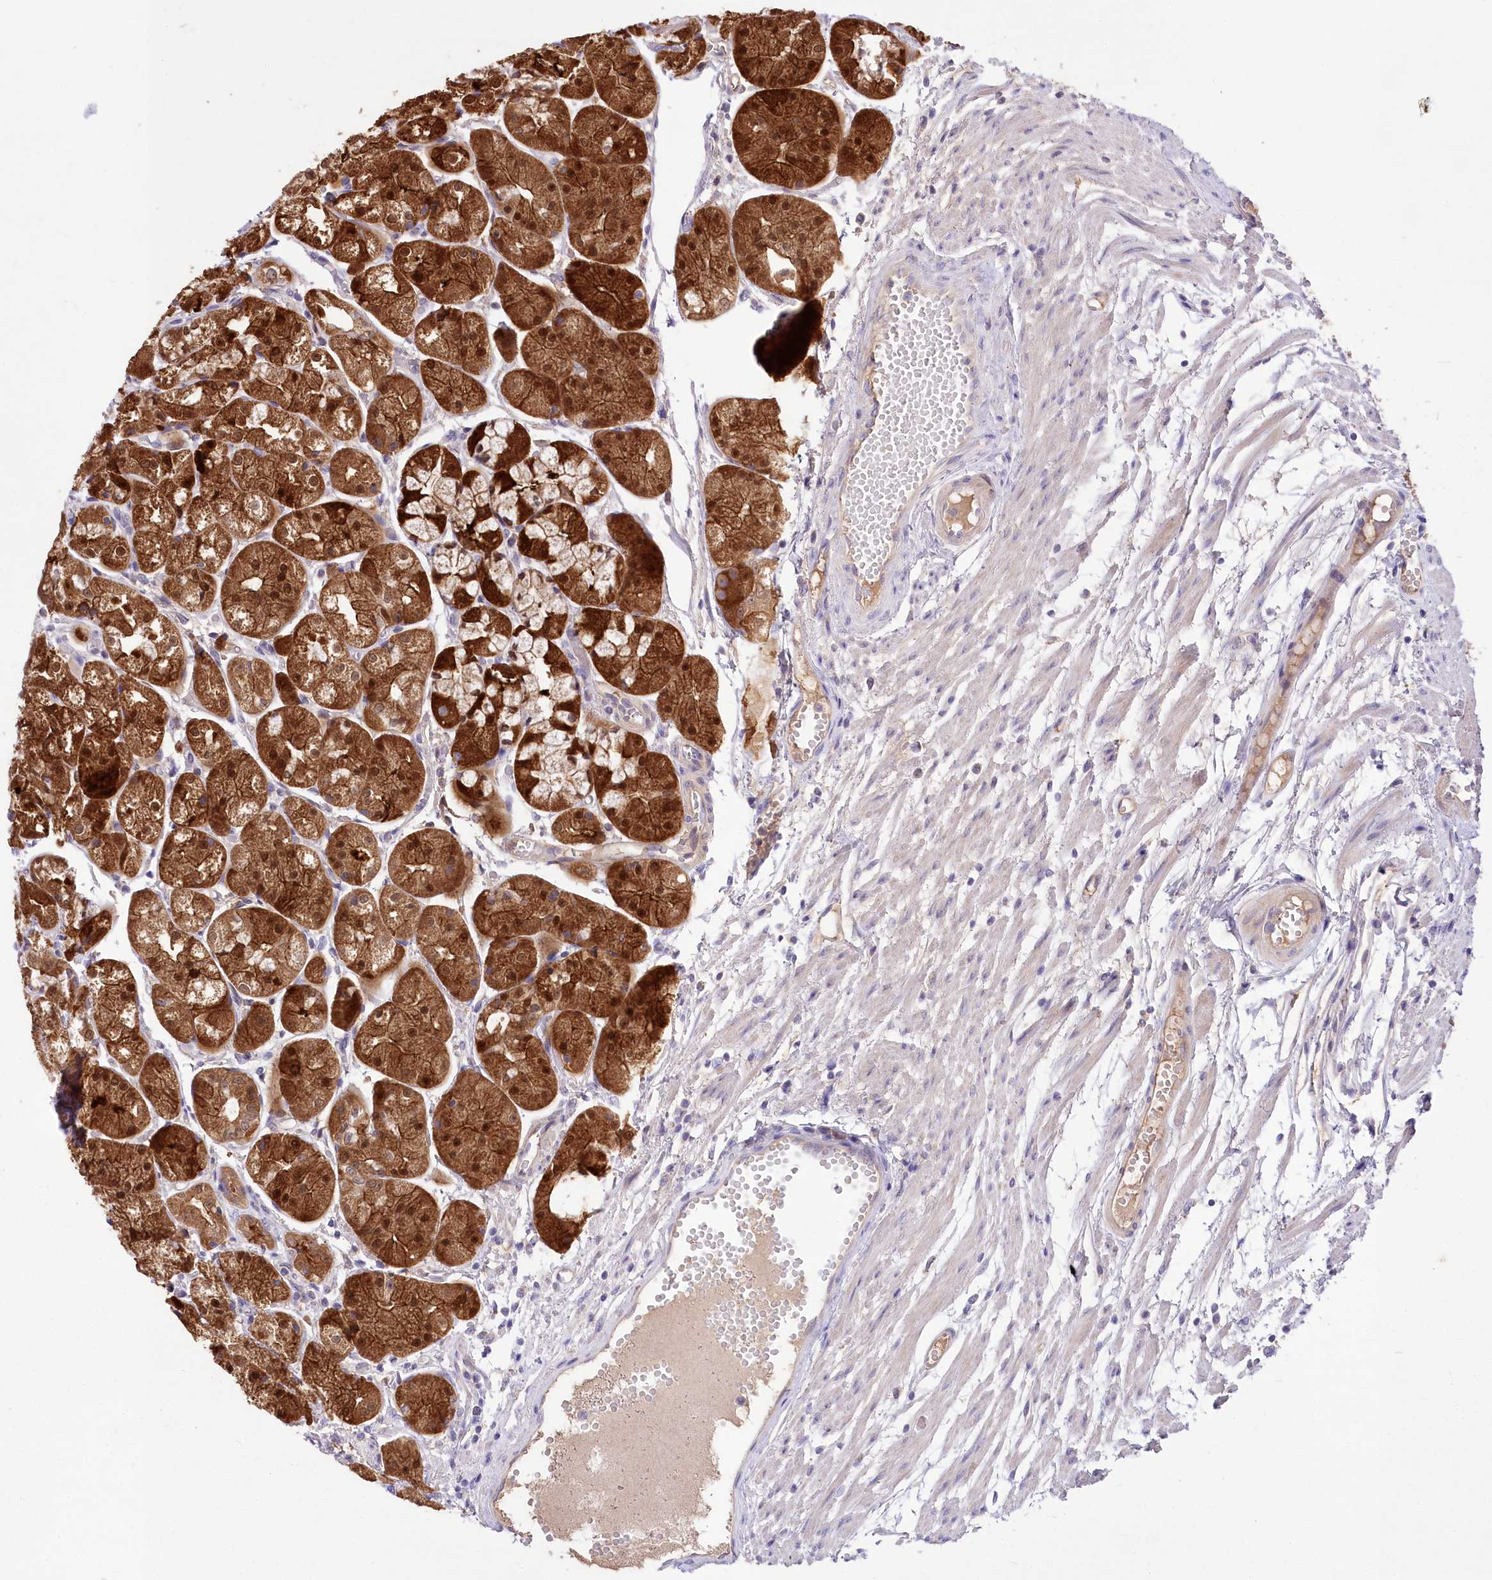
{"staining": {"intensity": "strong", "quantity": ">75%", "location": "cytoplasmic/membranous,nuclear"}, "tissue": "stomach", "cell_type": "Glandular cells", "image_type": "normal", "snomed": [{"axis": "morphology", "description": "Normal tissue, NOS"}, {"axis": "topography", "description": "Stomach, upper"}], "caption": "Glandular cells display high levels of strong cytoplasmic/membranous,nuclear expression in approximately >75% of cells in benign stomach. (brown staining indicates protein expression, while blue staining denotes nuclei).", "gene": "PBLD", "patient": {"sex": "male", "age": 72}}